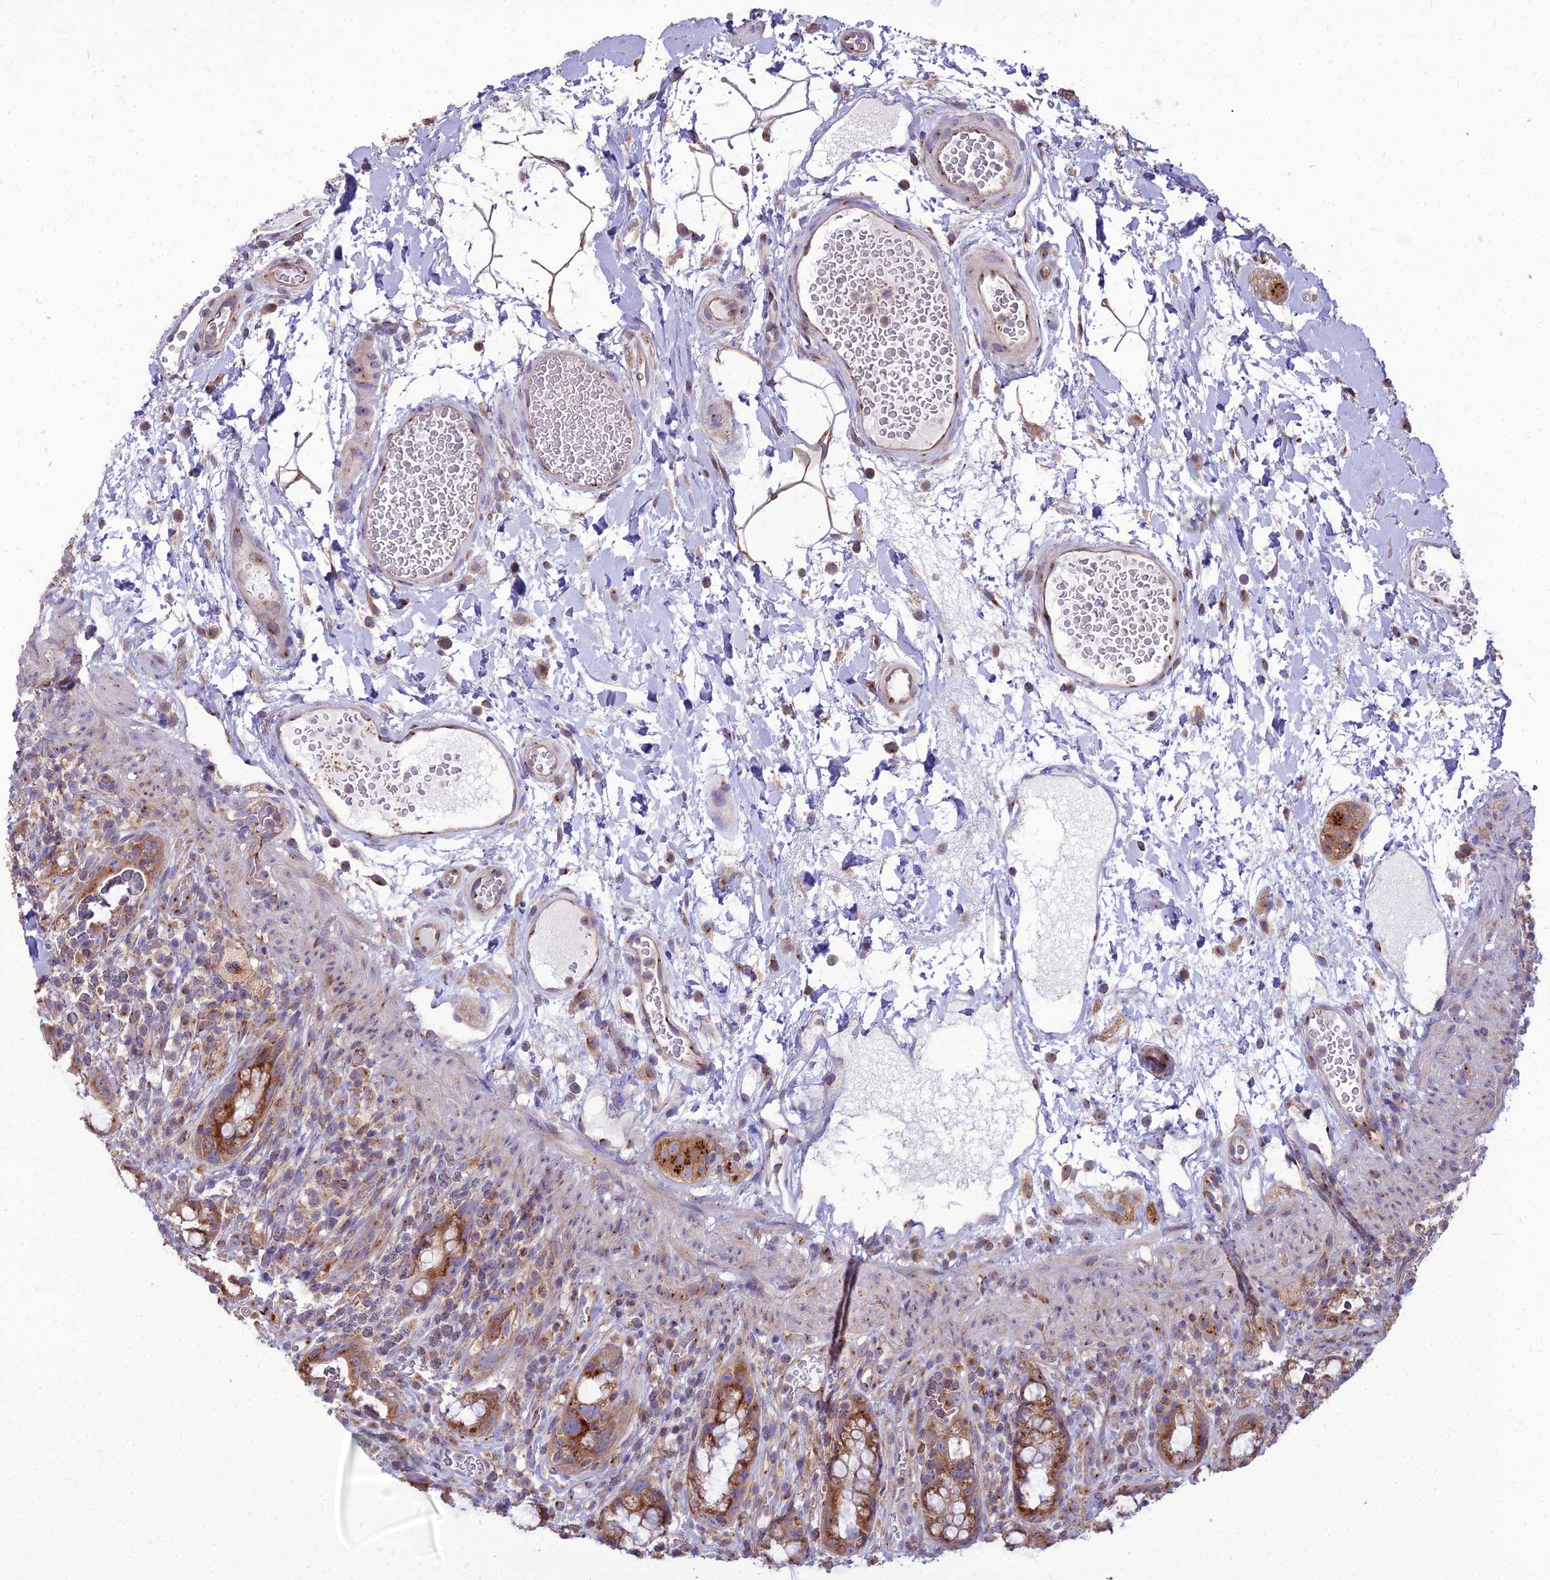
{"staining": {"intensity": "strong", "quantity": ">75%", "location": "cytoplasmic/membranous"}, "tissue": "rectum", "cell_type": "Glandular cells", "image_type": "normal", "snomed": [{"axis": "morphology", "description": "Normal tissue, NOS"}, {"axis": "topography", "description": "Rectum"}], "caption": "An immunohistochemistry image of unremarkable tissue is shown. Protein staining in brown labels strong cytoplasmic/membranous positivity in rectum within glandular cells.", "gene": "SPRYD7", "patient": {"sex": "female", "age": 57}}